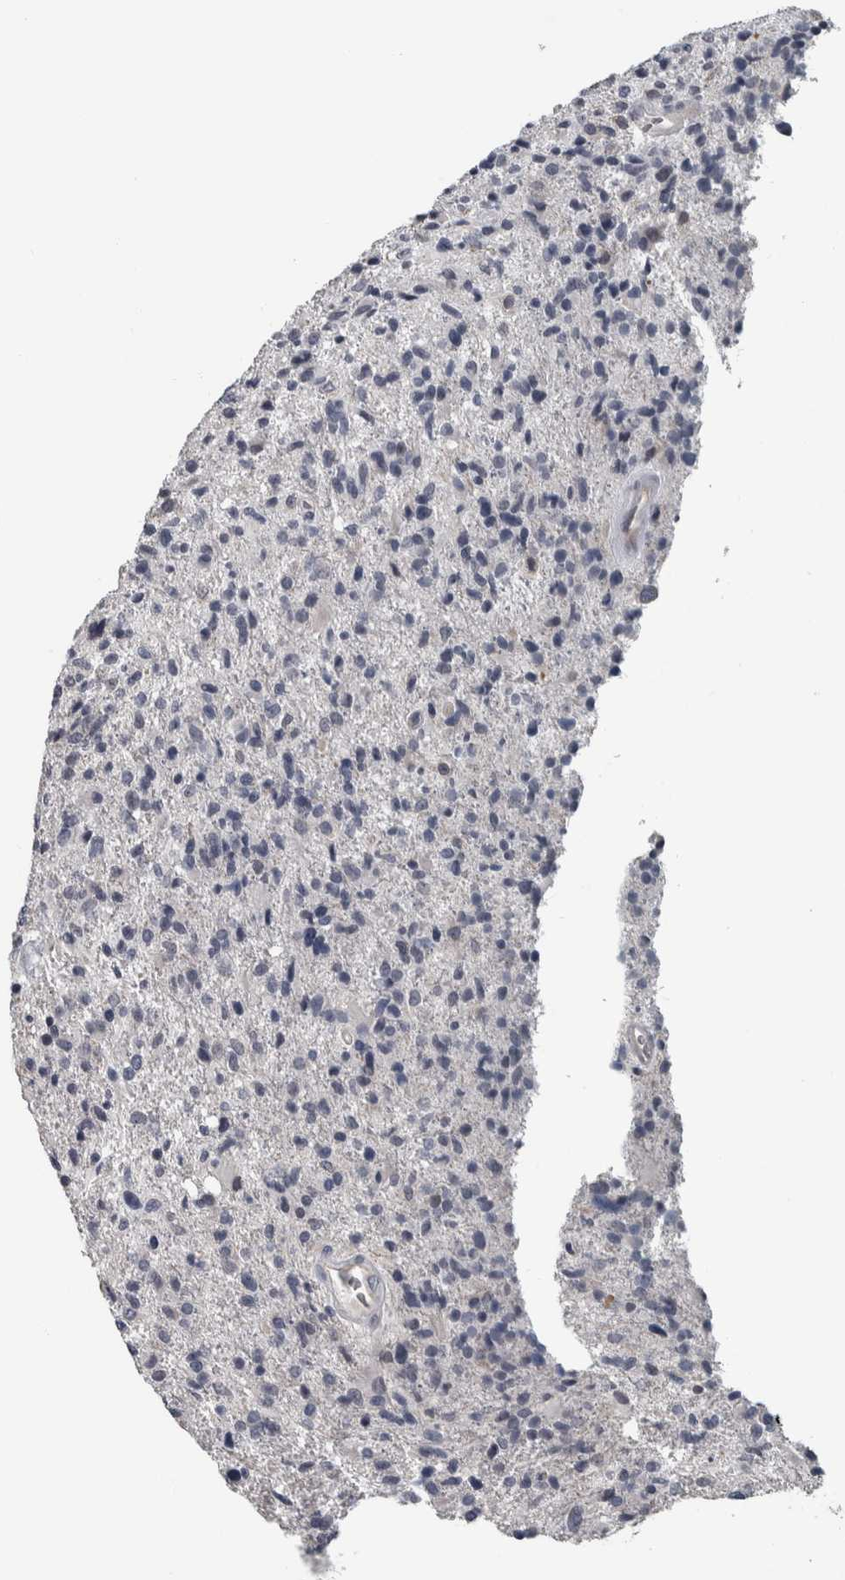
{"staining": {"intensity": "negative", "quantity": "none", "location": "none"}, "tissue": "glioma", "cell_type": "Tumor cells", "image_type": "cancer", "snomed": [{"axis": "morphology", "description": "Glioma, malignant, High grade"}, {"axis": "topography", "description": "Brain"}], "caption": "The micrograph displays no staining of tumor cells in high-grade glioma (malignant).", "gene": "CAVIN4", "patient": {"sex": "male", "age": 72}}